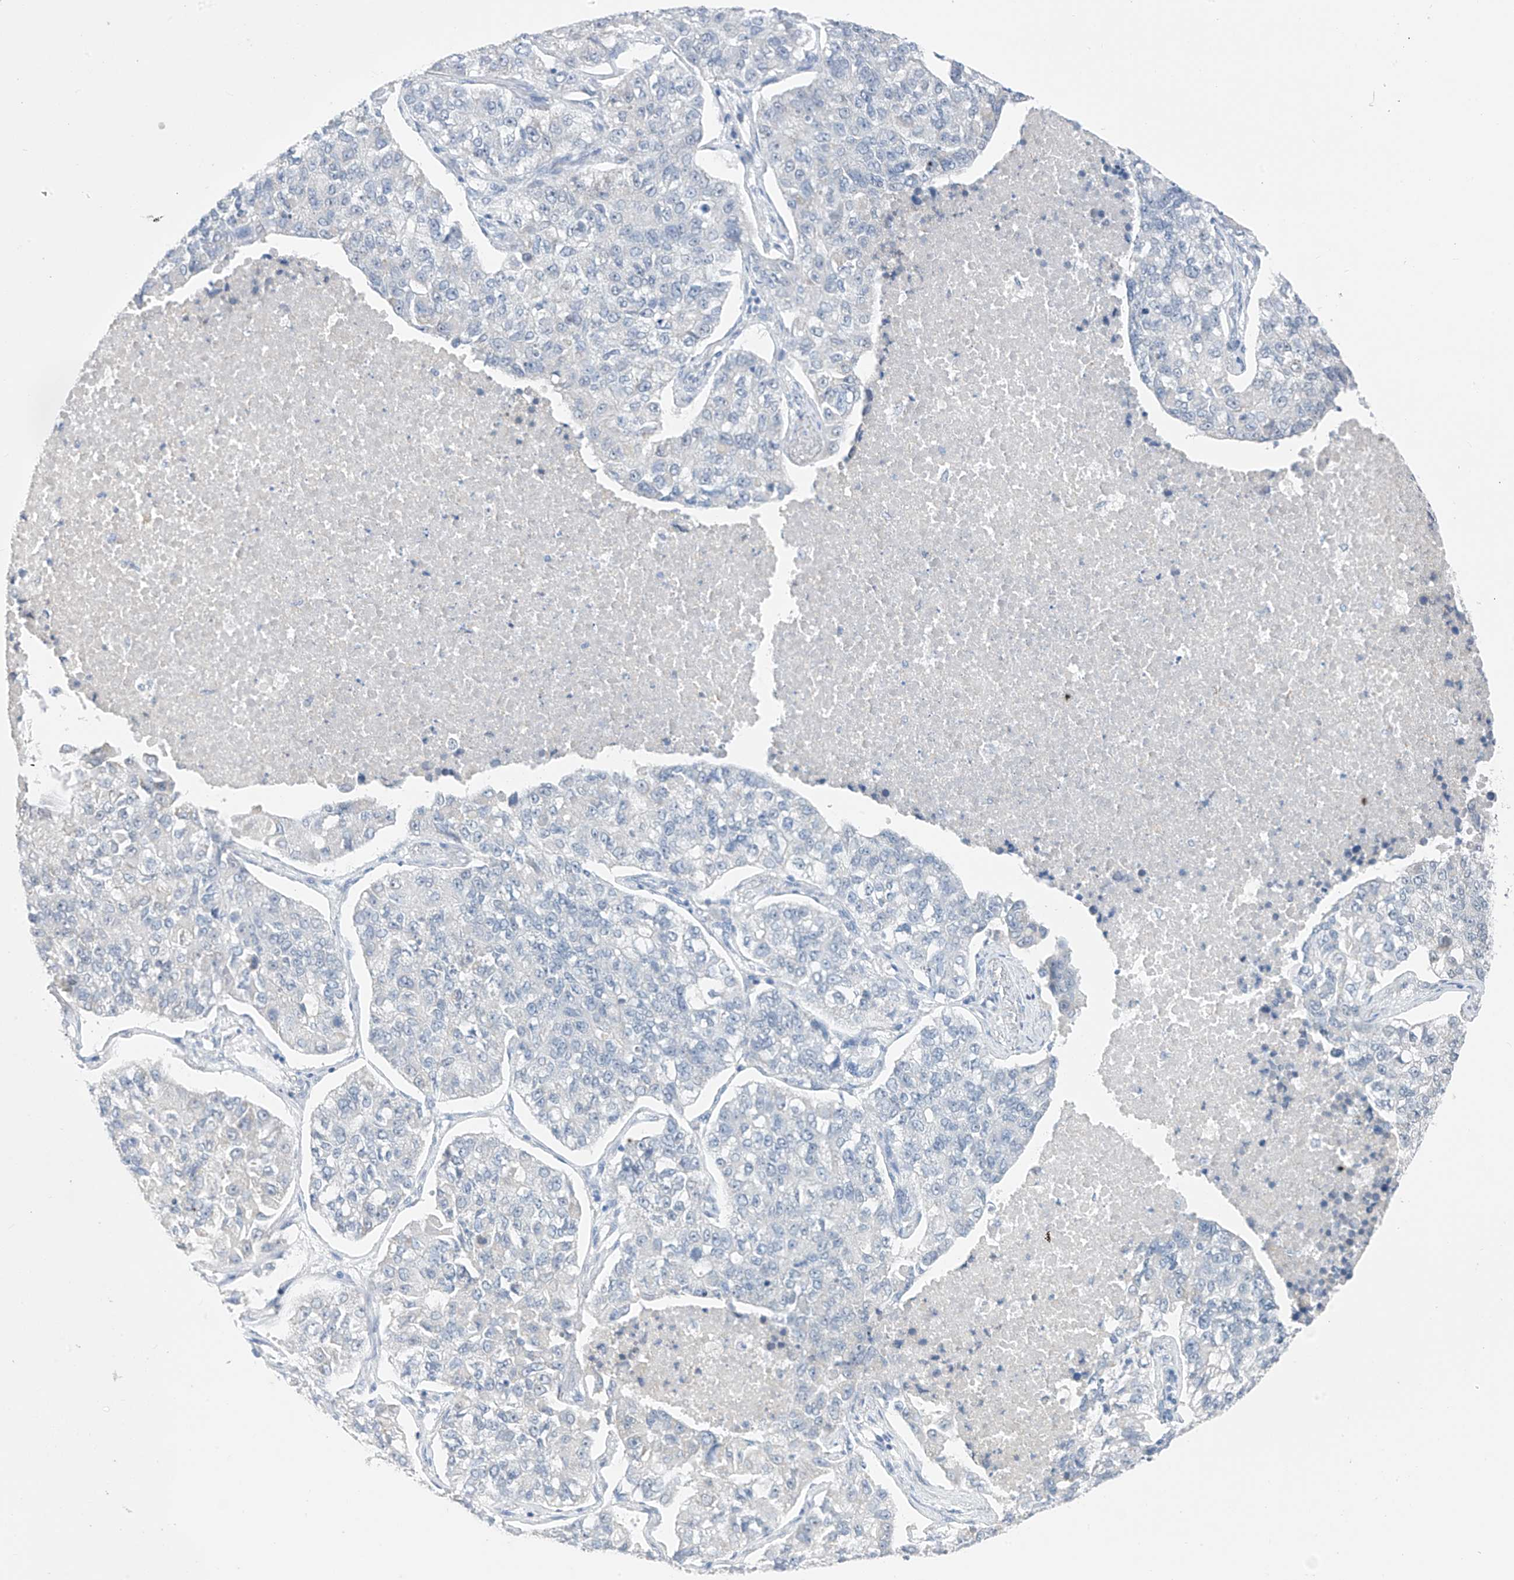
{"staining": {"intensity": "negative", "quantity": "none", "location": "none"}, "tissue": "lung cancer", "cell_type": "Tumor cells", "image_type": "cancer", "snomed": [{"axis": "morphology", "description": "Adenocarcinoma, NOS"}, {"axis": "topography", "description": "Lung"}], "caption": "IHC photomicrograph of adenocarcinoma (lung) stained for a protein (brown), which reveals no staining in tumor cells. Nuclei are stained in blue.", "gene": "CYP4V2", "patient": {"sex": "male", "age": 49}}